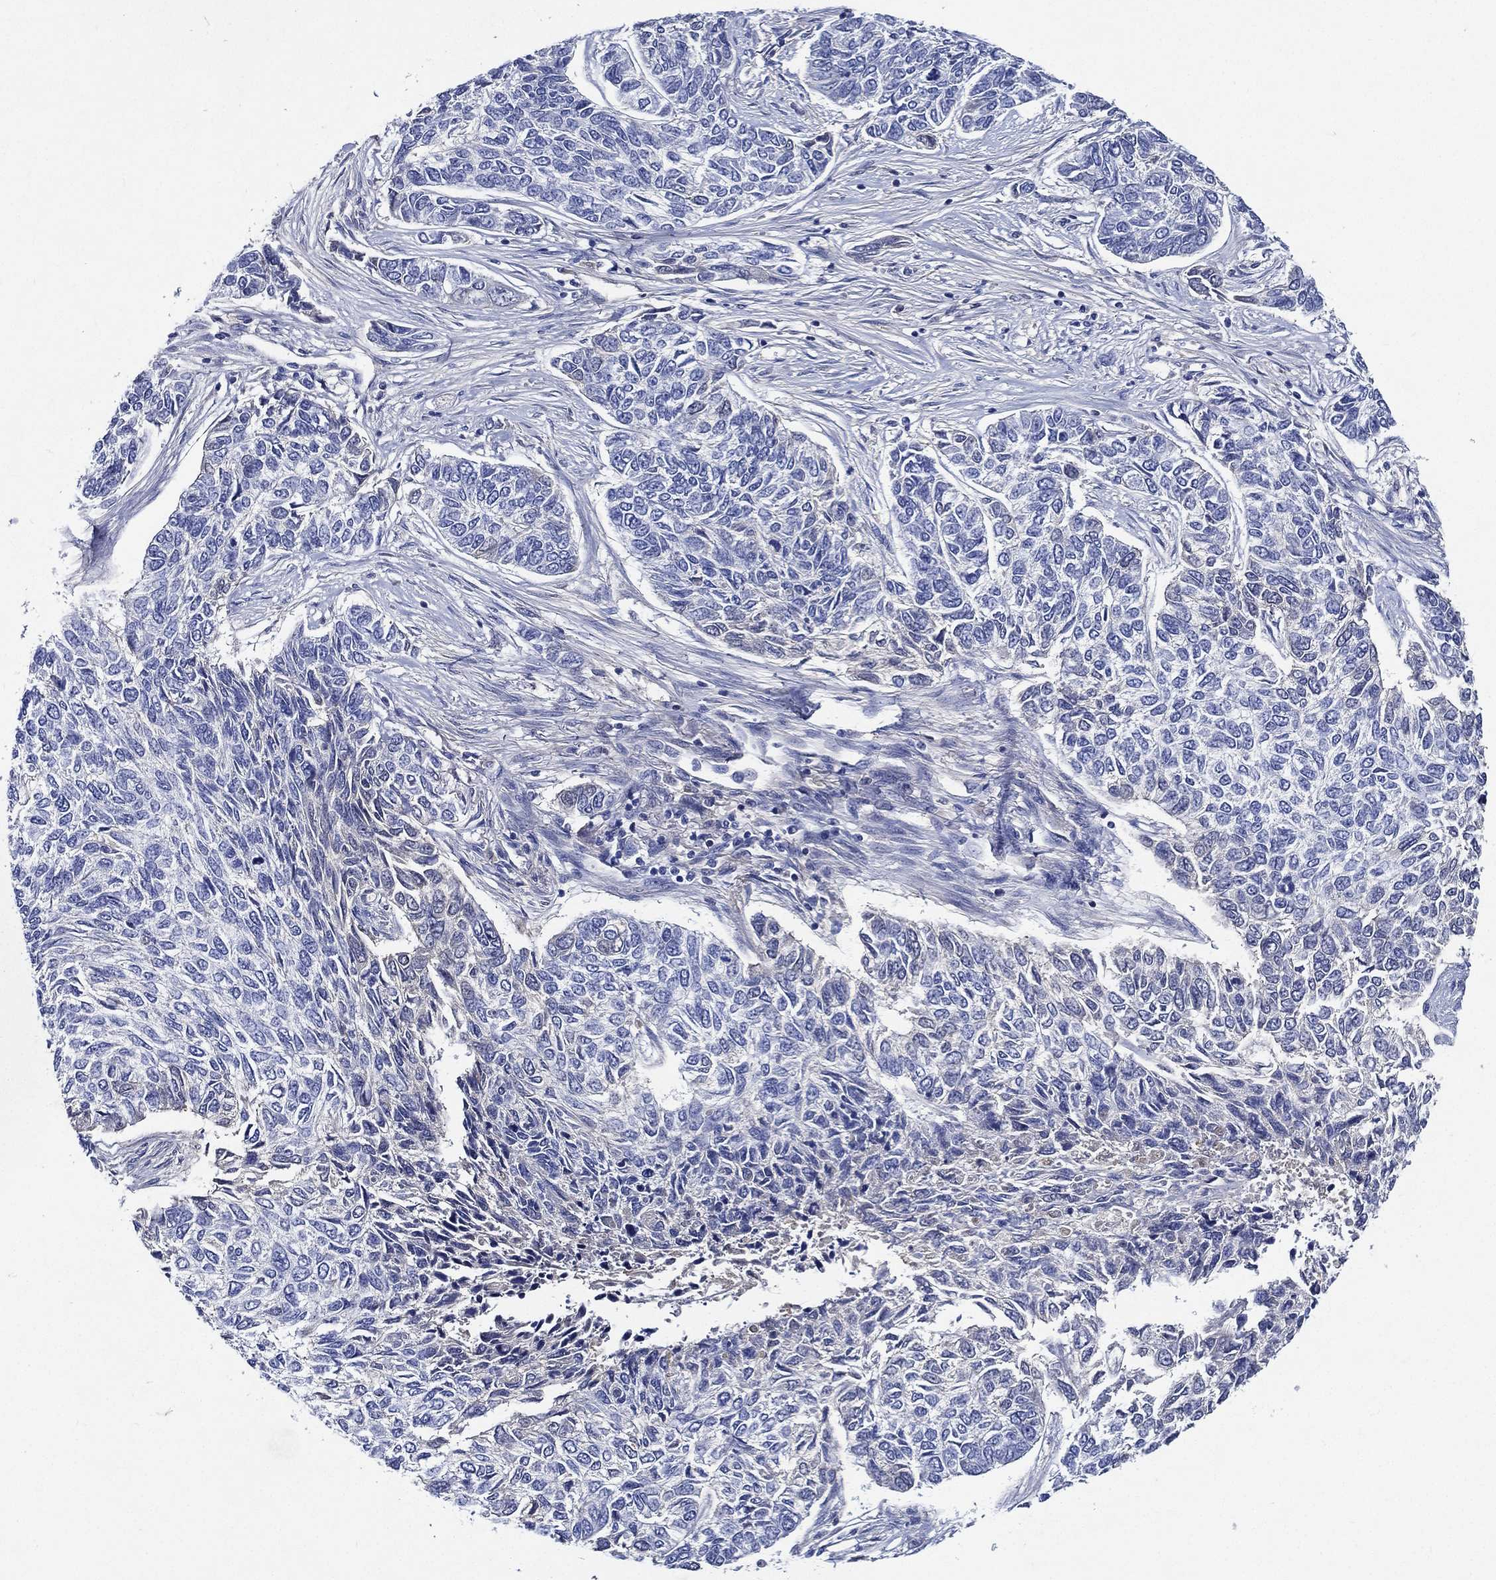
{"staining": {"intensity": "negative", "quantity": "none", "location": "none"}, "tissue": "skin cancer", "cell_type": "Tumor cells", "image_type": "cancer", "snomed": [{"axis": "morphology", "description": "Basal cell carcinoma"}, {"axis": "topography", "description": "Skin"}], "caption": "Photomicrograph shows no significant protein positivity in tumor cells of skin basal cell carcinoma.", "gene": "TMPRSS11D", "patient": {"sex": "female", "age": 65}}